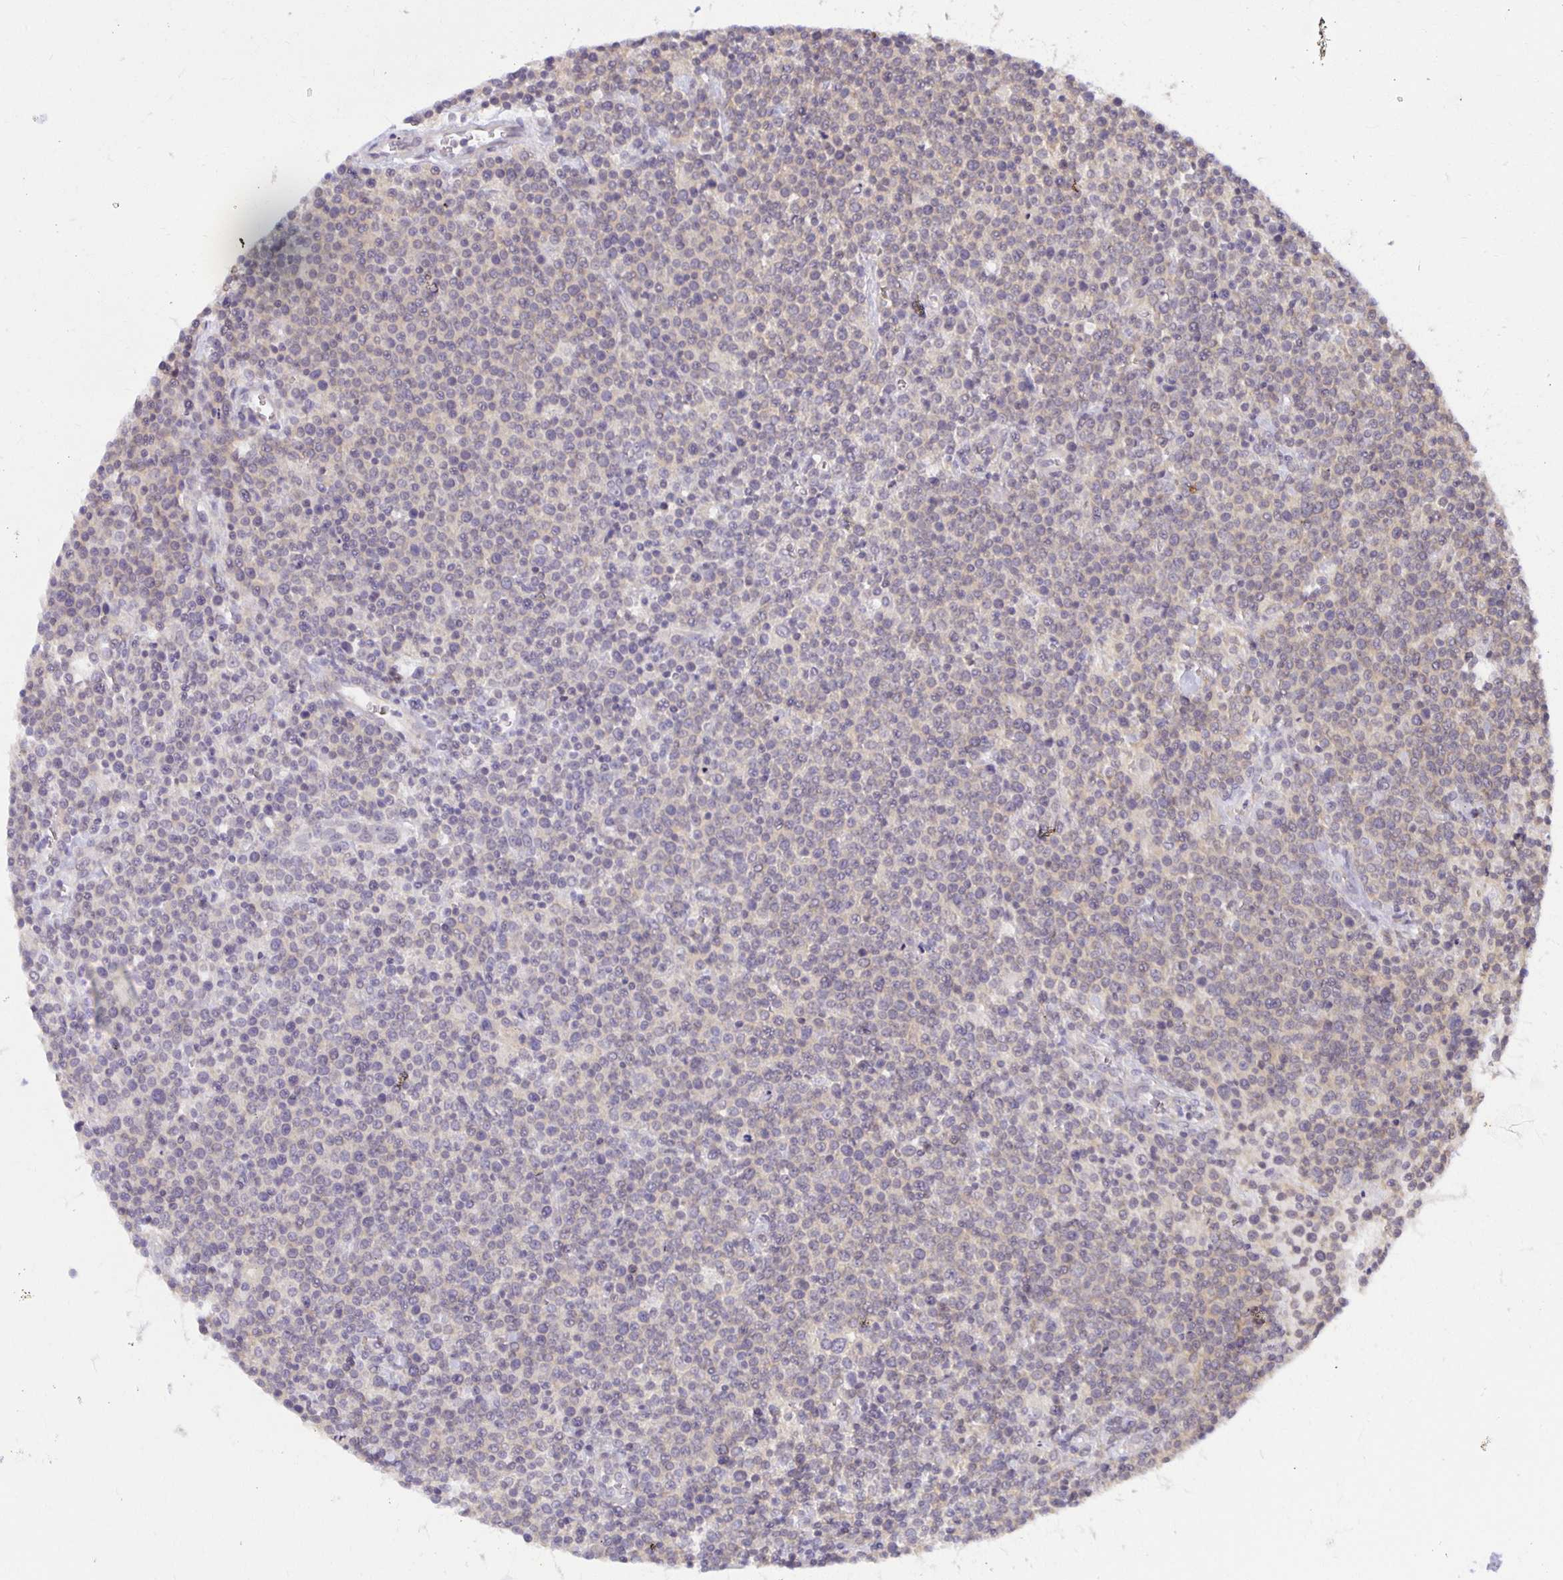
{"staining": {"intensity": "negative", "quantity": "none", "location": "none"}, "tissue": "lymphoma", "cell_type": "Tumor cells", "image_type": "cancer", "snomed": [{"axis": "morphology", "description": "Malignant lymphoma, non-Hodgkin's type, High grade"}, {"axis": "topography", "description": "Lymph node"}], "caption": "Image shows no significant protein positivity in tumor cells of lymphoma.", "gene": "MIEN1", "patient": {"sex": "male", "age": 61}}